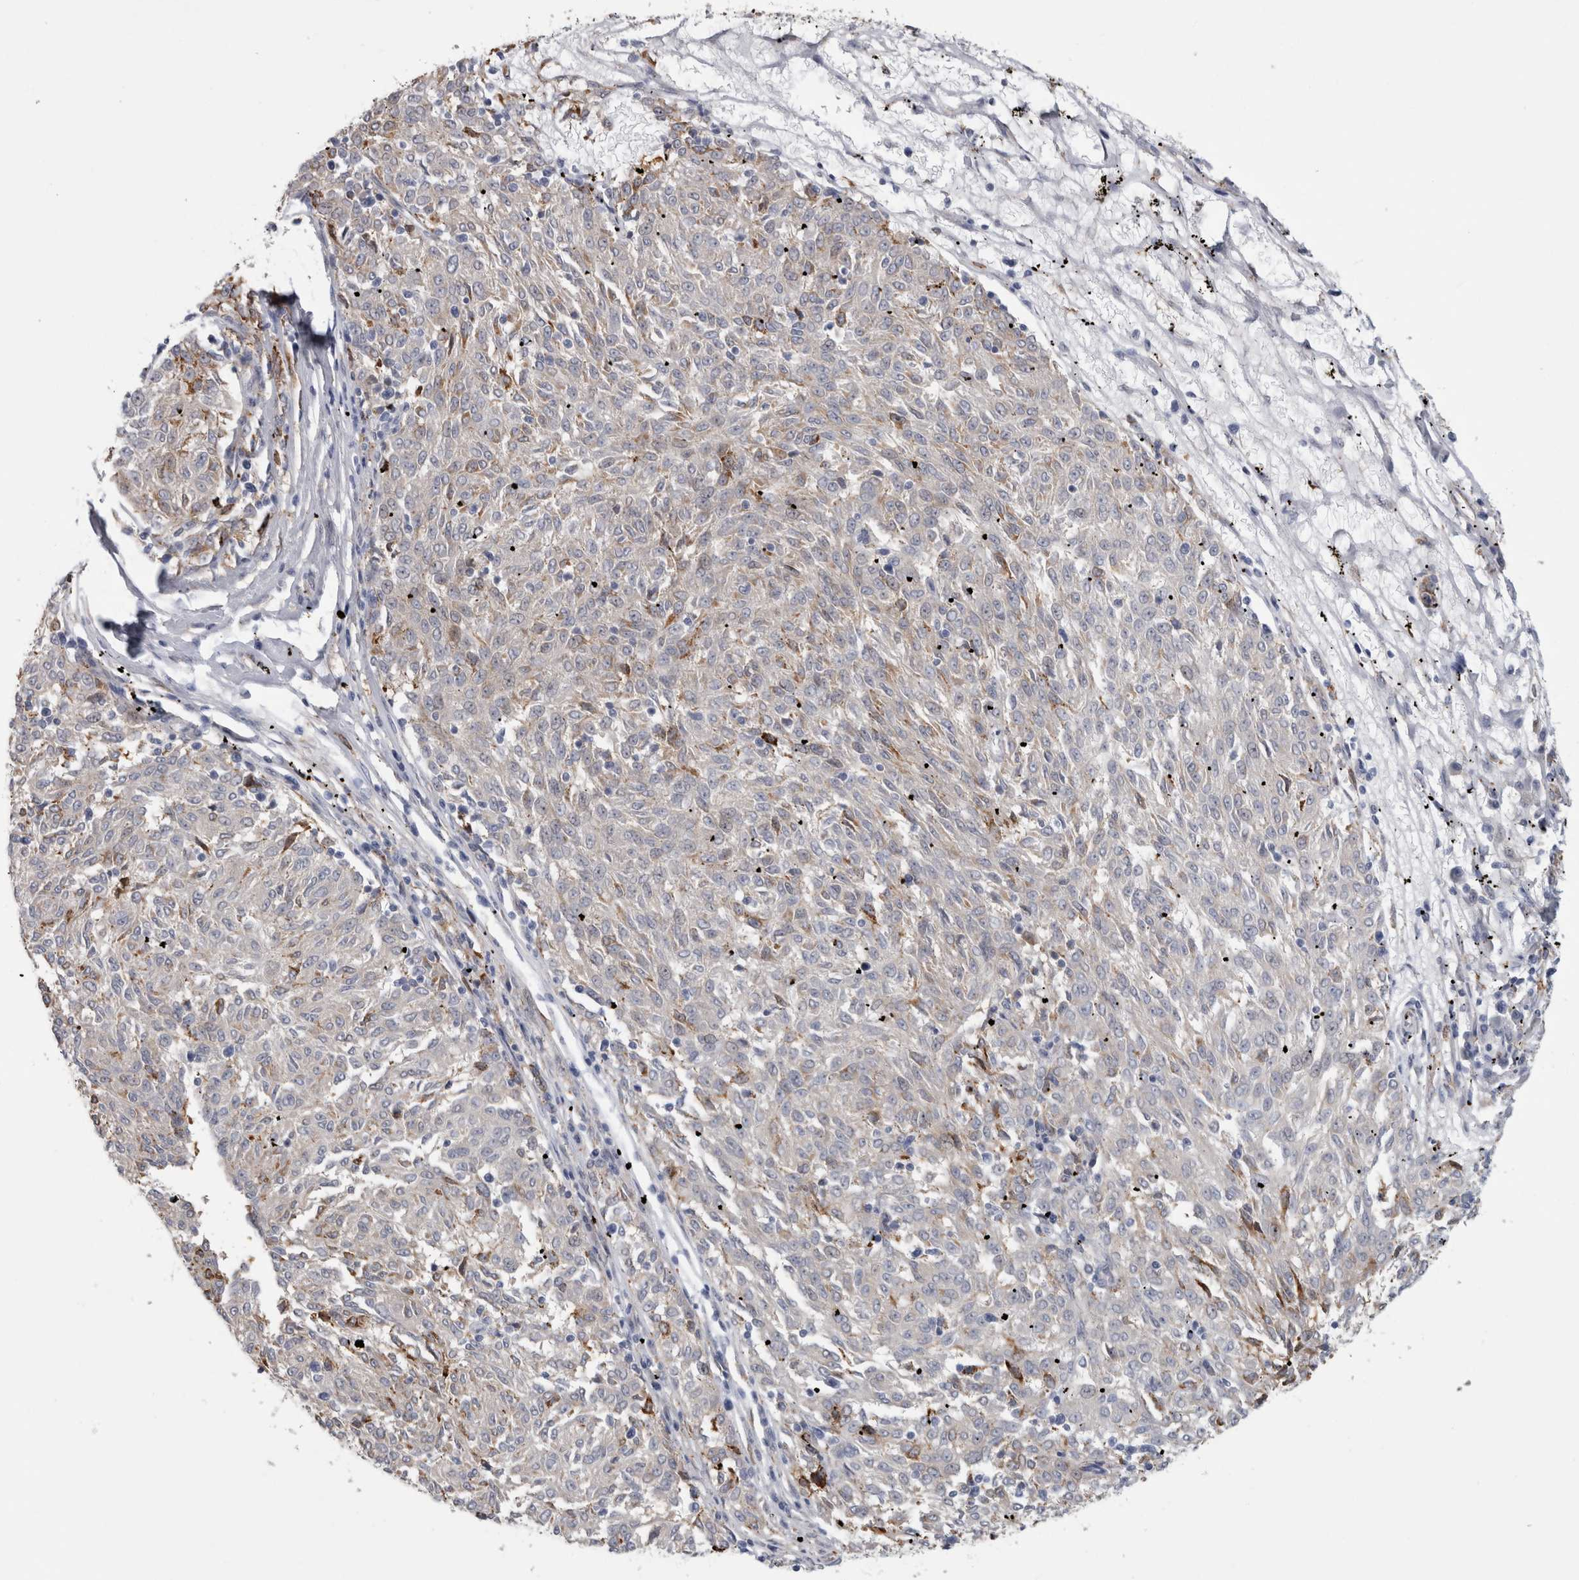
{"staining": {"intensity": "moderate", "quantity": "<25%", "location": "cytoplasmic/membranous"}, "tissue": "melanoma", "cell_type": "Tumor cells", "image_type": "cancer", "snomed": [{"axis": "morphology", "description": "Malignant melanoma, NOS"}, {"axis": "topography", "description": "Skin"}], "caption": "Immunohistochemical staining of human melanoma exhibits low levels of moderate cytoplasmic/membranous expression in about <25% of tumor cells.", "gene": "DNAJC24", "patient": {"sex": "female", "age": 72}}